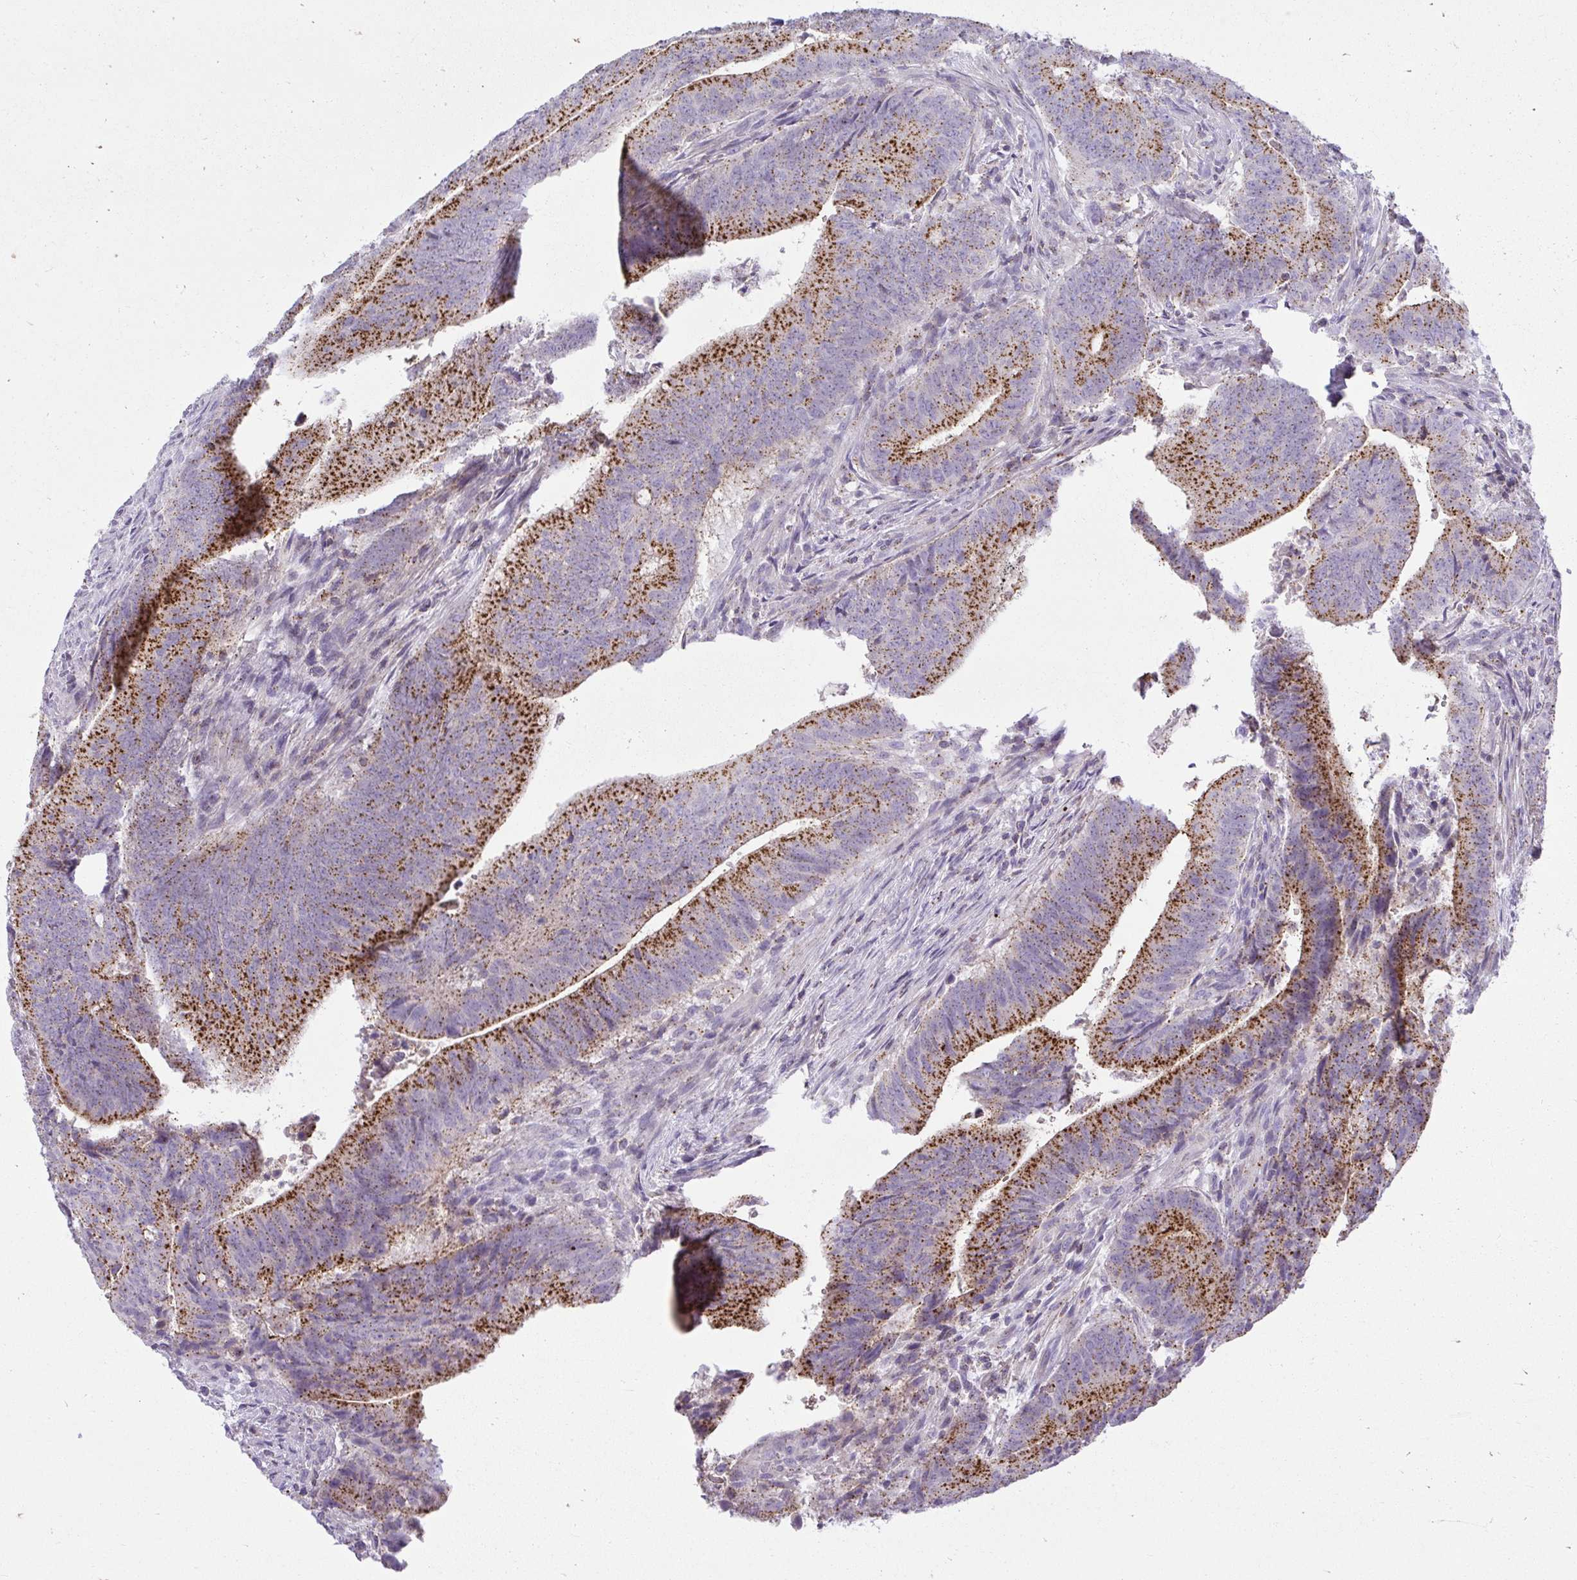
{"staining": {"intensity": "strong", "quantity": ">75%", "location": "cytoplasmic/membranous"}, "tissue": "colorectal cancer", "cell_type": "Tumor cells", "image_type": "cancer", "snomed": [{"axis": "morphology", "description": "Adenocarcinoma, NOS"}, {"axis": "topography", "description": "Colon"}], "caption": "A brown stain labels strong cytoplasmic/membranous expression of a protein in human colorectal adenocarcinoma tumor cells. The protein of interest is shown in brown color, while the nuclei are stained blue.", "gene": "VPS4B", "patient": {"sex": "female", "age": 43}}